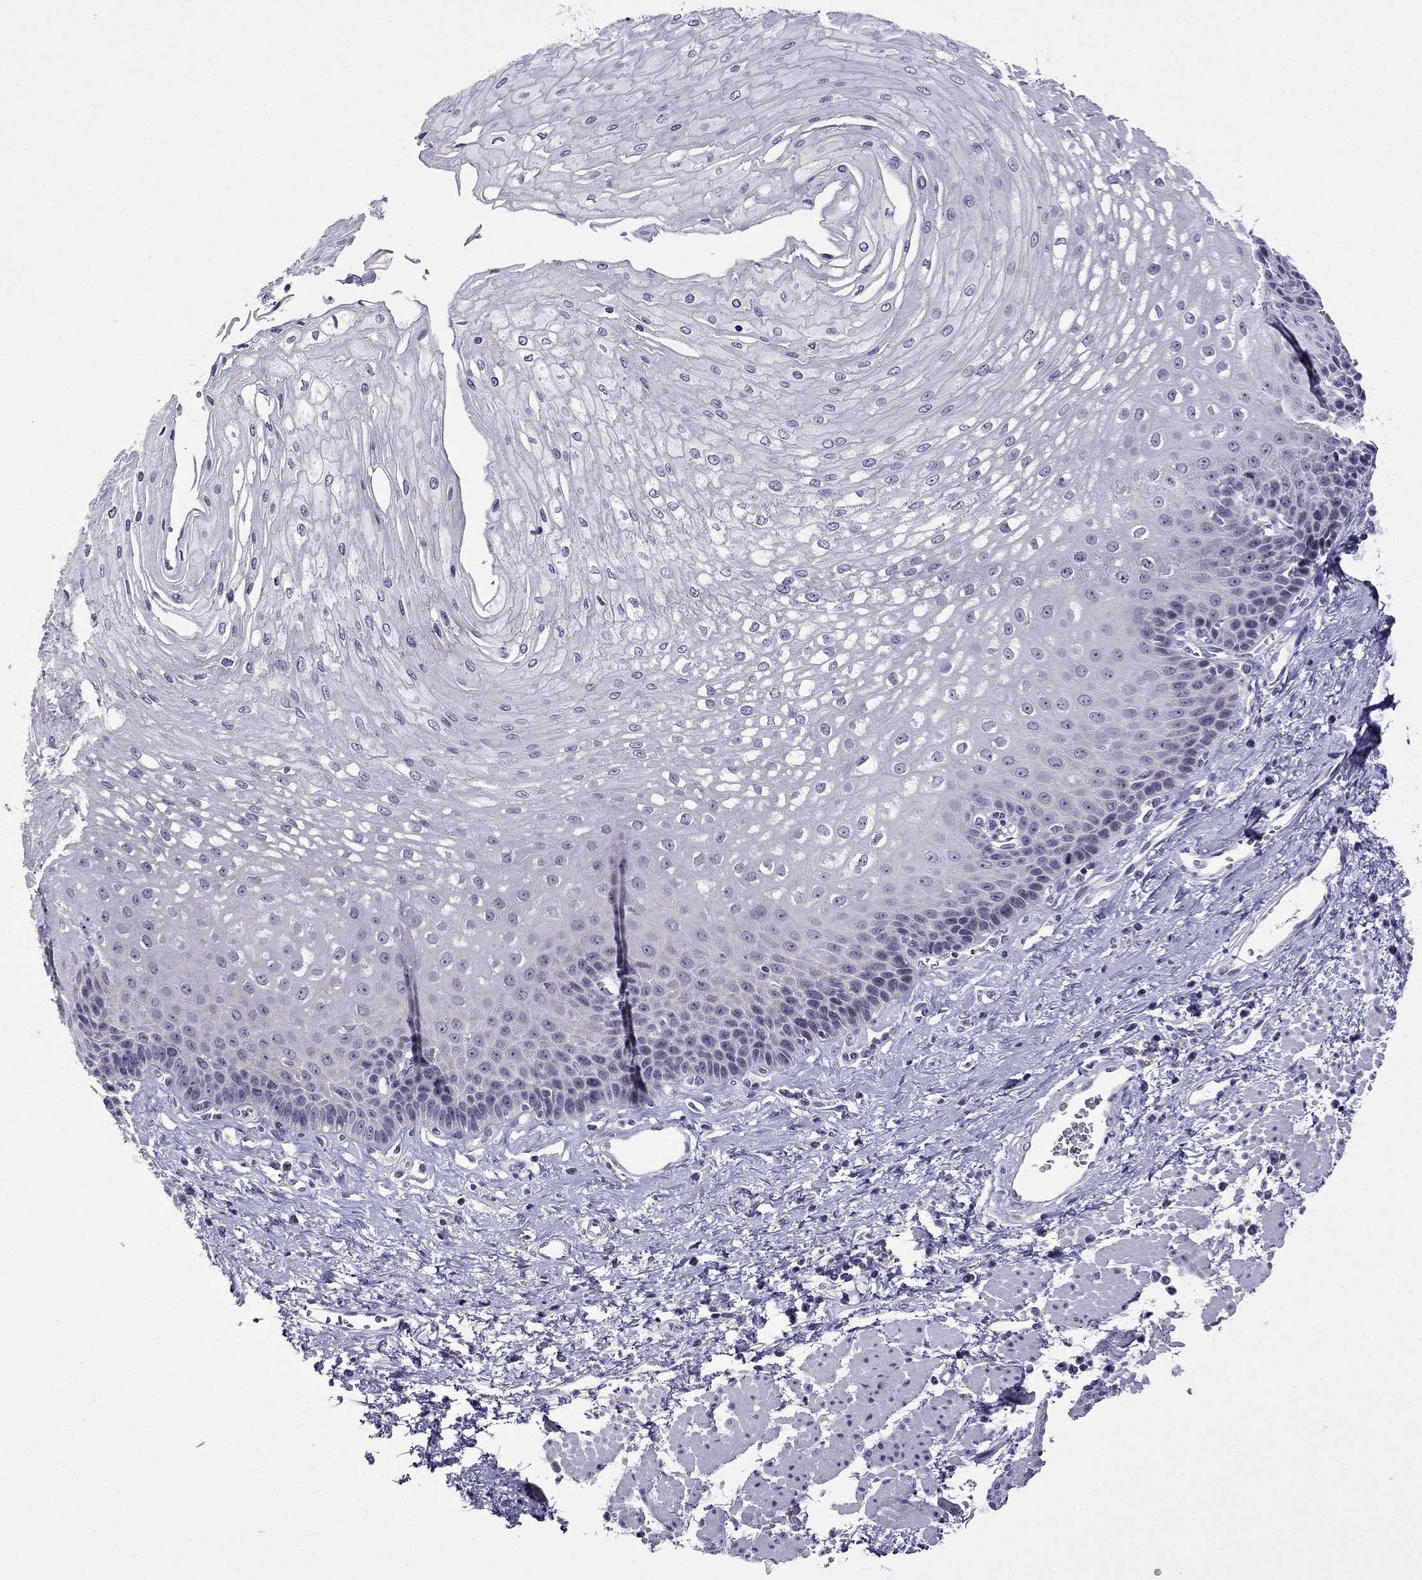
{"staining": {"intensity": "negative", "quantity": "none", "location": "none"}, "tissue": "esophagus", "cell_type": "Squamous epithelial cells", "image_type": "normal", "snomed": [{"axis": "morphology", "description": "Normal tissue, NOS"}, {"axis": "topography", "description": "Esophagus"}], "caption": "The micrograph reveals no significant expression in squamous epithelial cells of esophagus.", "gene": "SPTBN4", "patient": {"sex": "female", "age": 62}}